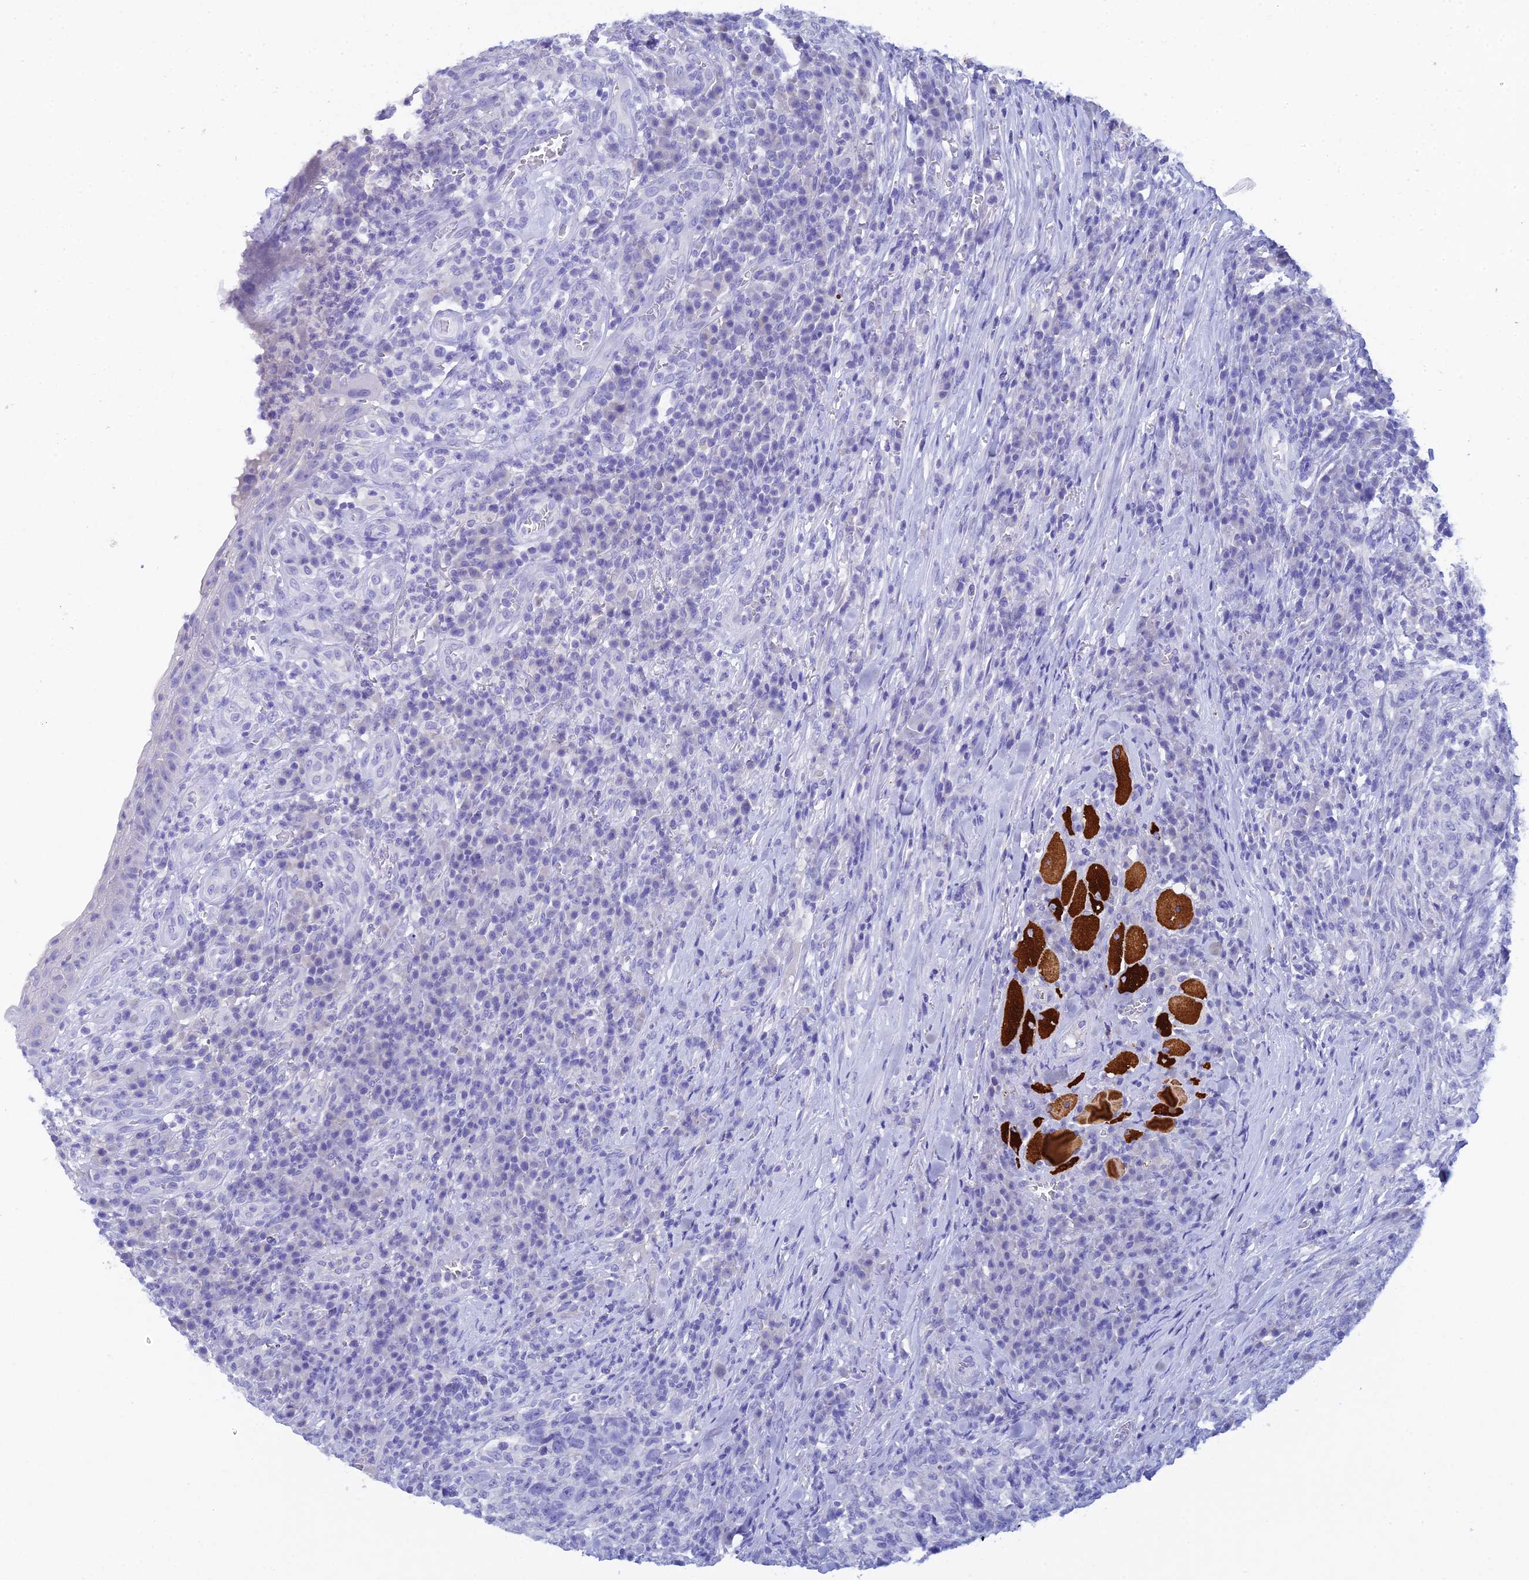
{"staining": {"intensity": "negative", "quantity": "none", "location": "none"}, "tissue": "head and neck cancer", "cell_type": "Tumor cells", "image_type": "cancer", "snomed": [{"axis": "morphology", "description": "Squamous cell carcinoma, NOS"}, {"axis": "topography", "description": "Head-Neck"}], "caption": "Tumor cells show no significant protein positivity in head and neck squamous cell carcinoma.", "gene": "REG1A", "patient": {"sex": "male", "age": 66}}